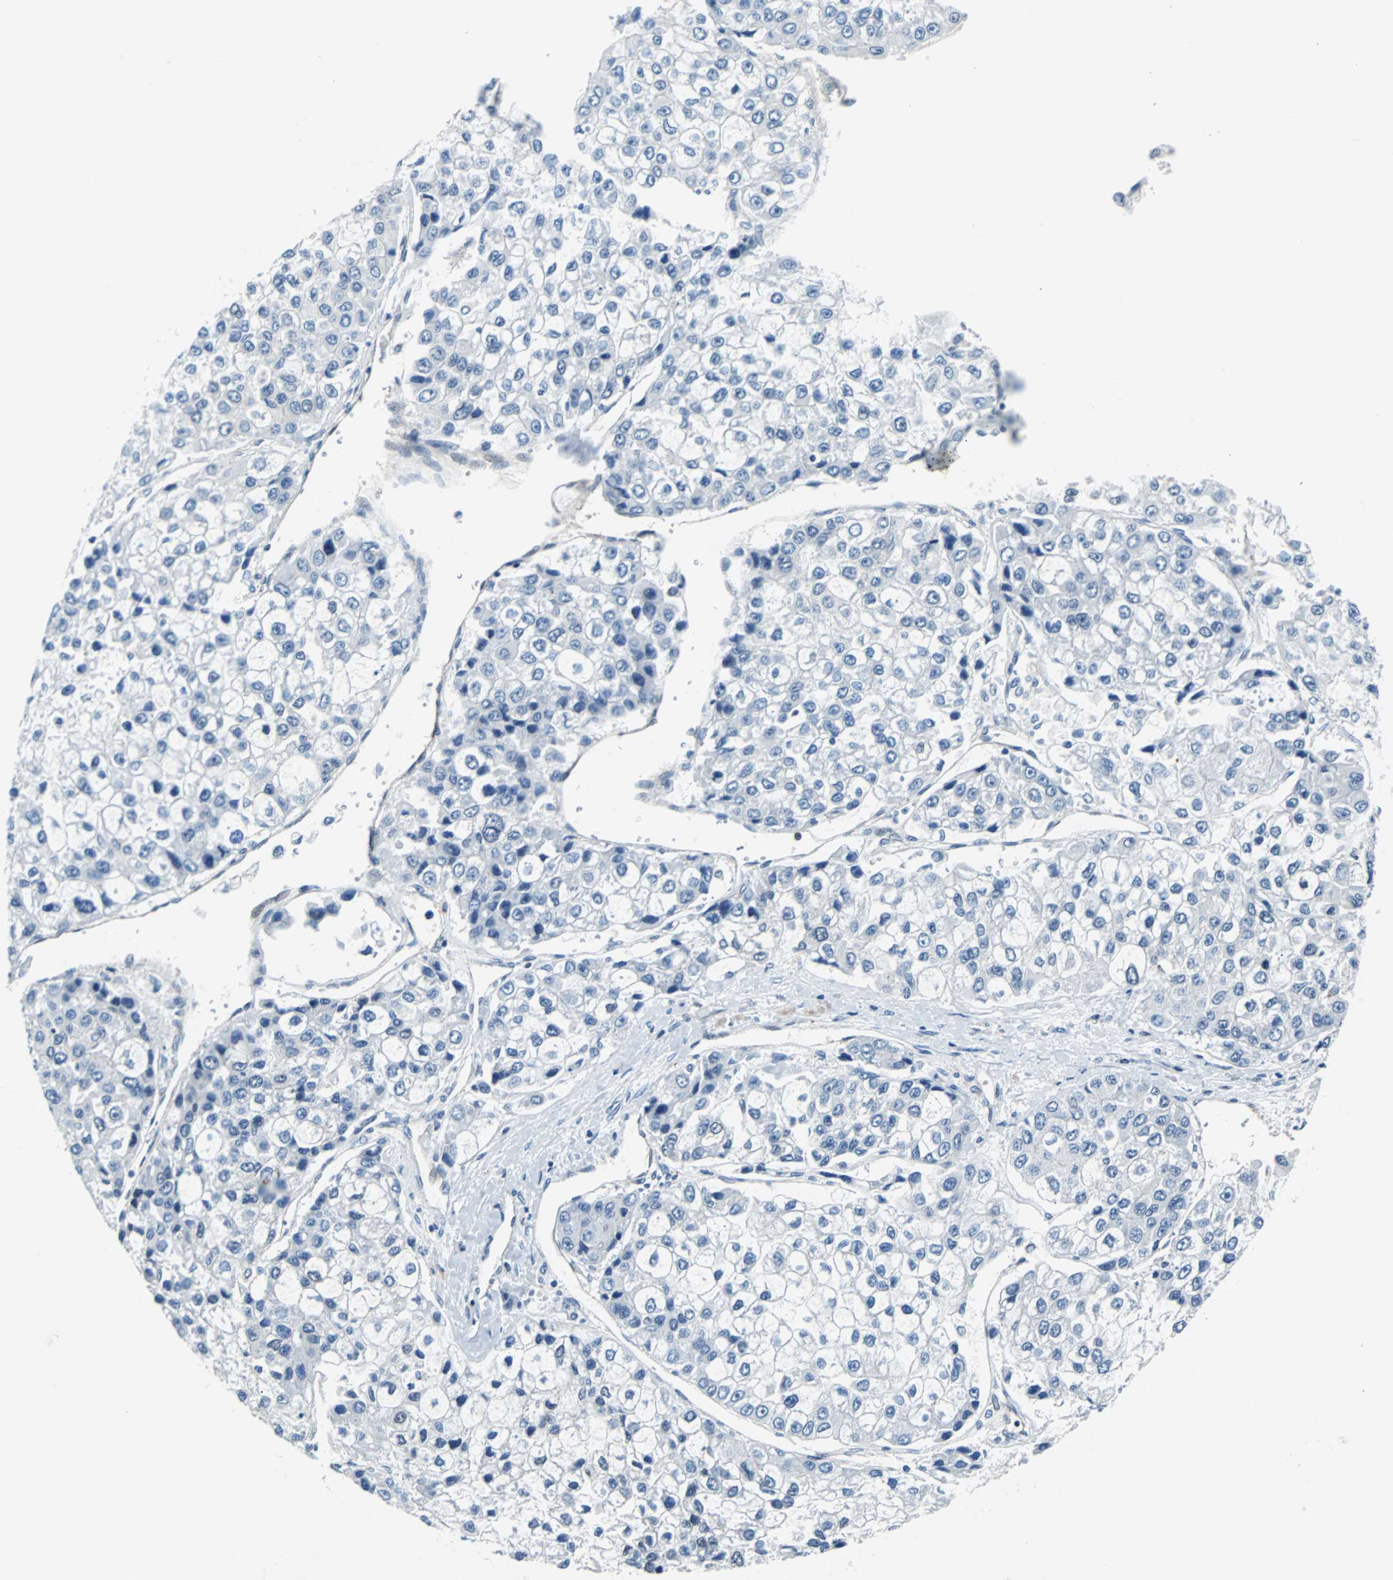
{"staining": {"intensity": "negative", "quantity": "none", "location": "none"}, "tissue": "liver cancer", "cell_type": "Tumor cells", "image_type": "cancer", "snomed": [{"axis": "morphology", "description": "Carcinoma, Hepatocellular, NOS"}, {"axis": "topography", "description": "Liver"}], "caption": "High power microscopy micrograph of an immunohistochemistry micrograph of liver cancer (hepatocellular carcinoma), revealing no significant positivity in tumor cells.", "gene": "MAP2K6", "patient": {"sex": "female", "age": 66}}